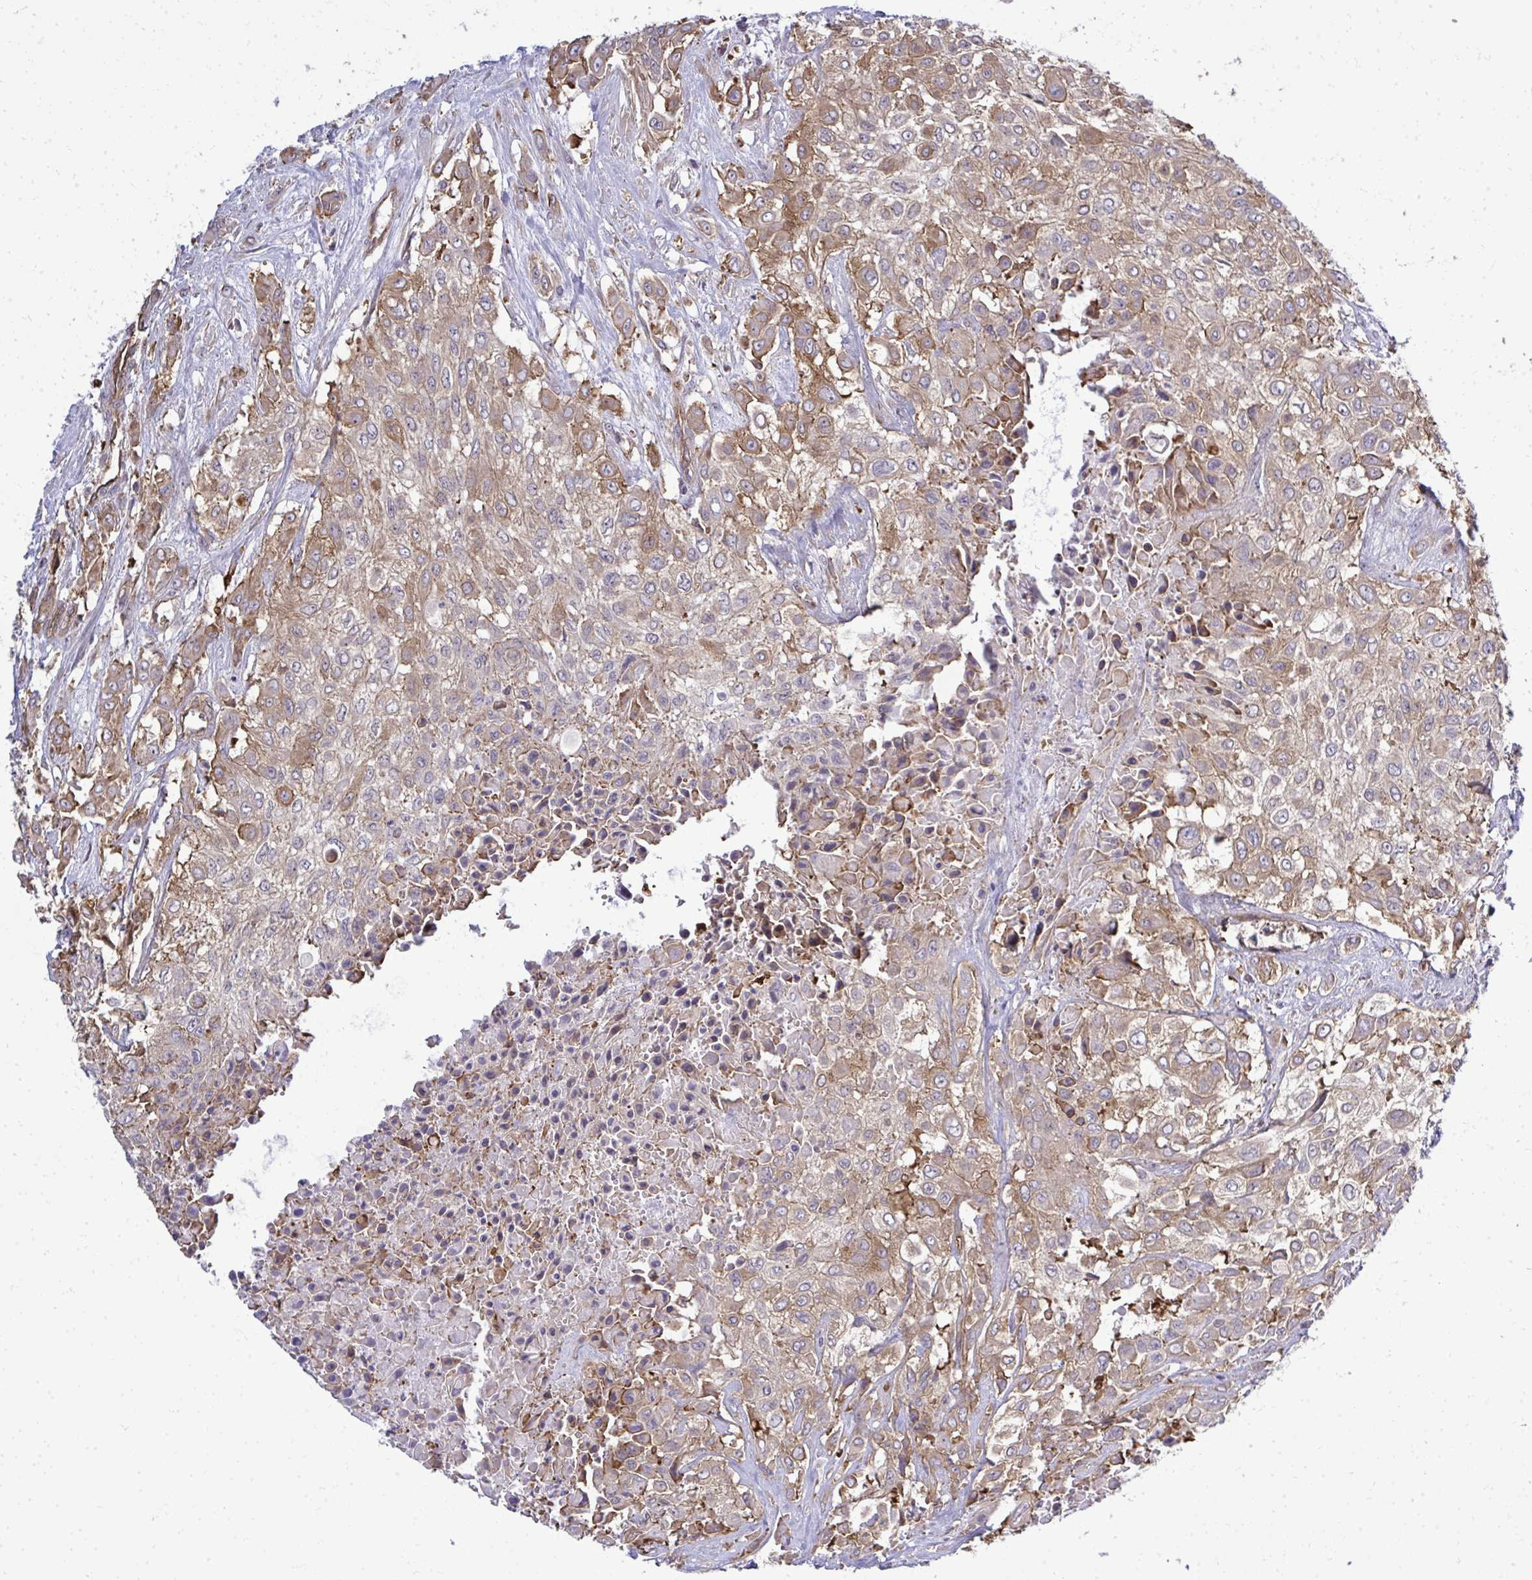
{"staining": {"intensity": "moderate", "quantity": "25%-75%", "location": "cytoplasmic/membranous"}, "tissue": "urothelial cancer", "cell_type": "Tumor cells", "image_type": "cancer", "snomed": [{"axis": "morphology", "description": "Urothelial carcinoma, High grade"}, {"axis": "topography", "description": "Urinary bladder"}], "caption": "An immunohistochemistry (IHC) image of tumor tissue is shown. Protein staining in brown highlights moderate cytoplasmic/membranous positivity in urothelial carcinoma (high-grade) within tumor cells. (IHC, brightfield microscopy, high magnification).", "gene": "FUT10", "patient": {"sex": "male", "age": 57}}